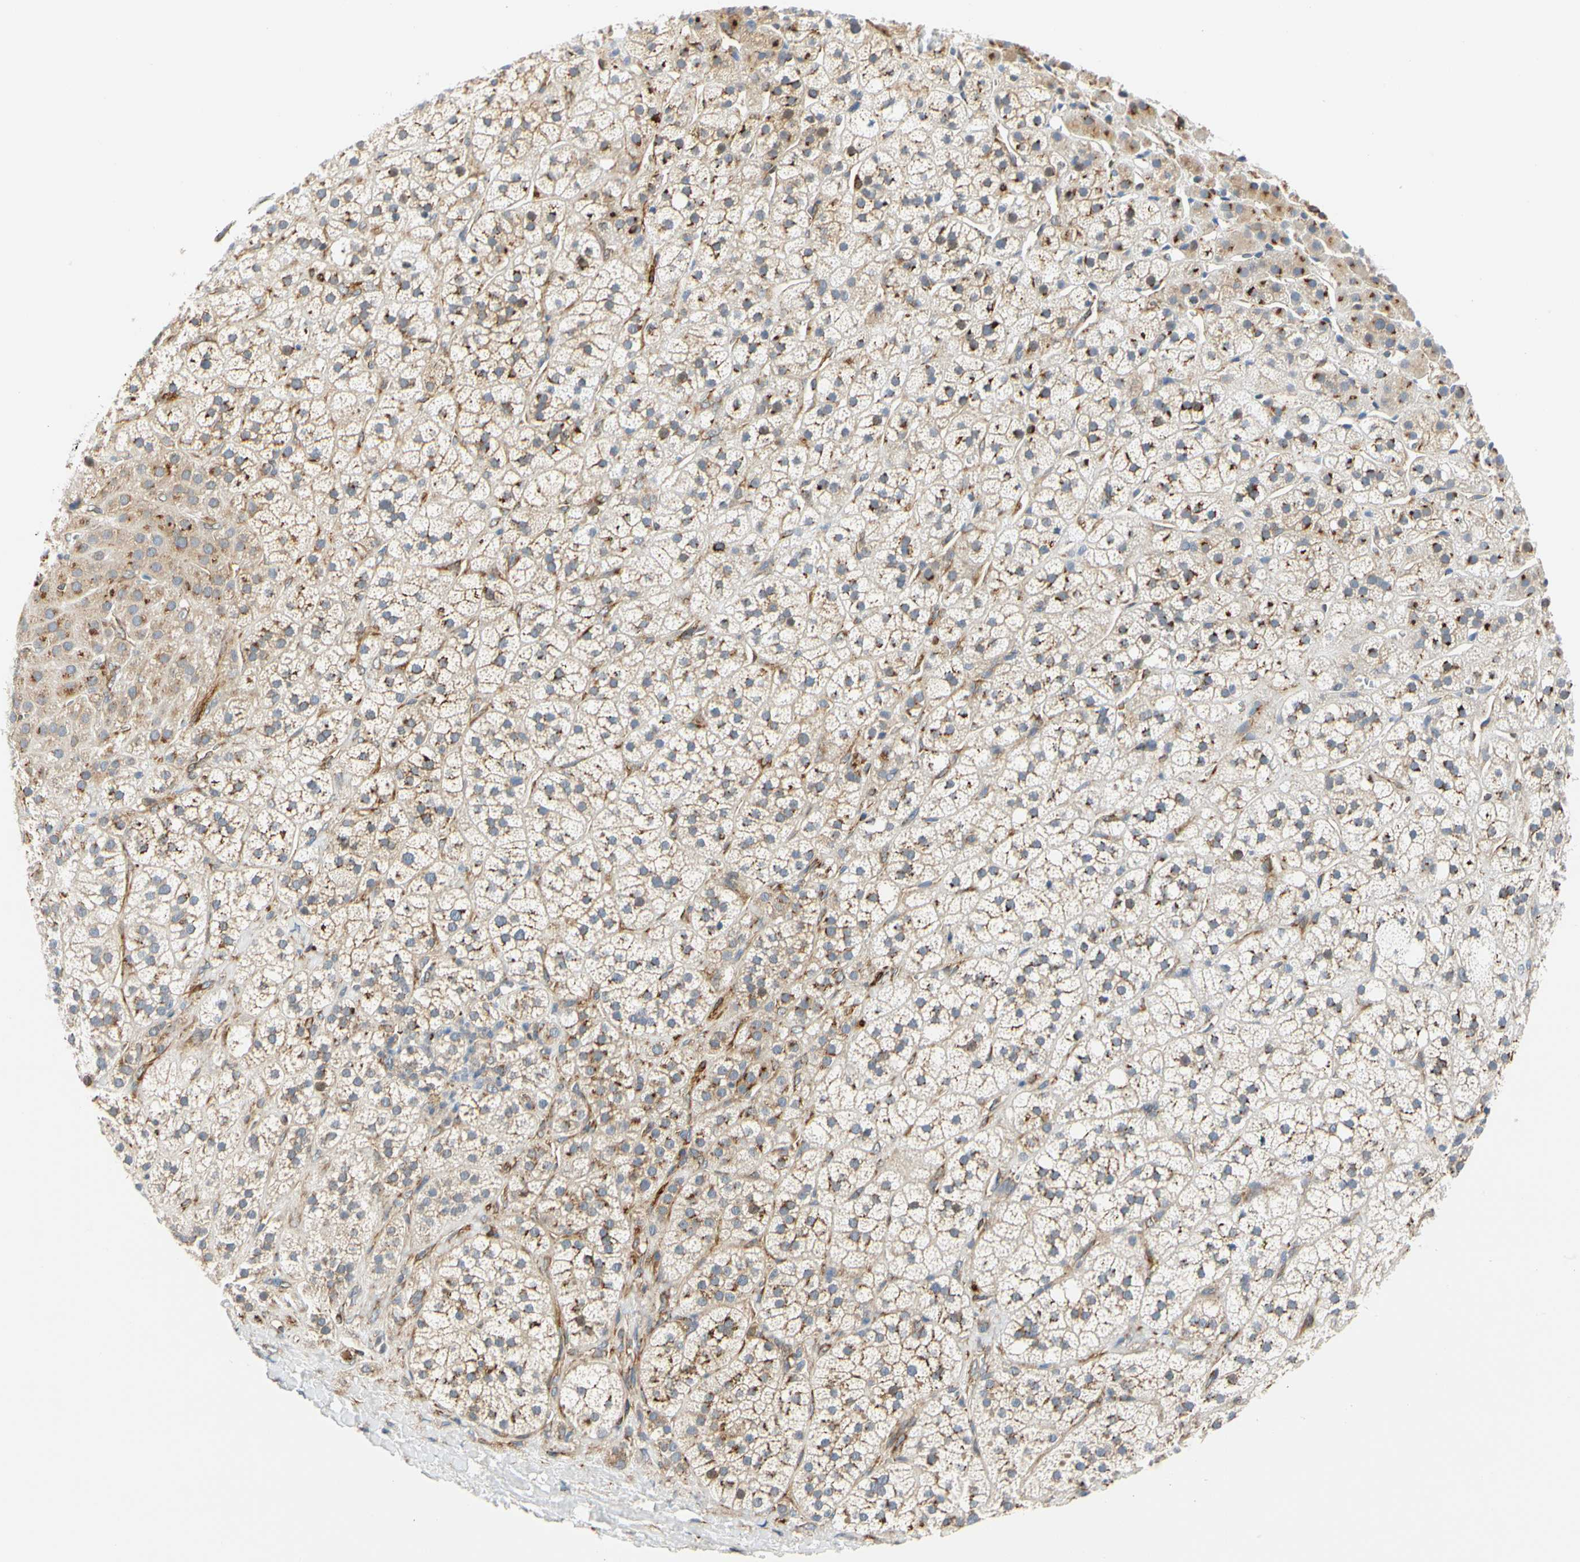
{"staining": {"intensity": "moderate", "quantity": "25%-75%", "location": "cytoplasmic/membranous"}, "tissue": "adrenal gland", "cell_type": "Glandular cells", "image_type": "normal", "snomed": [{"axis": "morphology", "description": "Normal tissue, NOS"}, {"axis": "topography", "description": "Adrenal gland"}], "caption": "A micrograph of human adrenal gland stained for a protein shows moderate cytoplasmic/membranous brown staining in glandular cells. Using DAB (3,3'-diaminobenzidine) (brown) and hematoxylin (blue) stains, captured at high magnification using brightfield microscopy.", "gene": "ZNF236", "patient": {"sex": "male", "age": 56}}